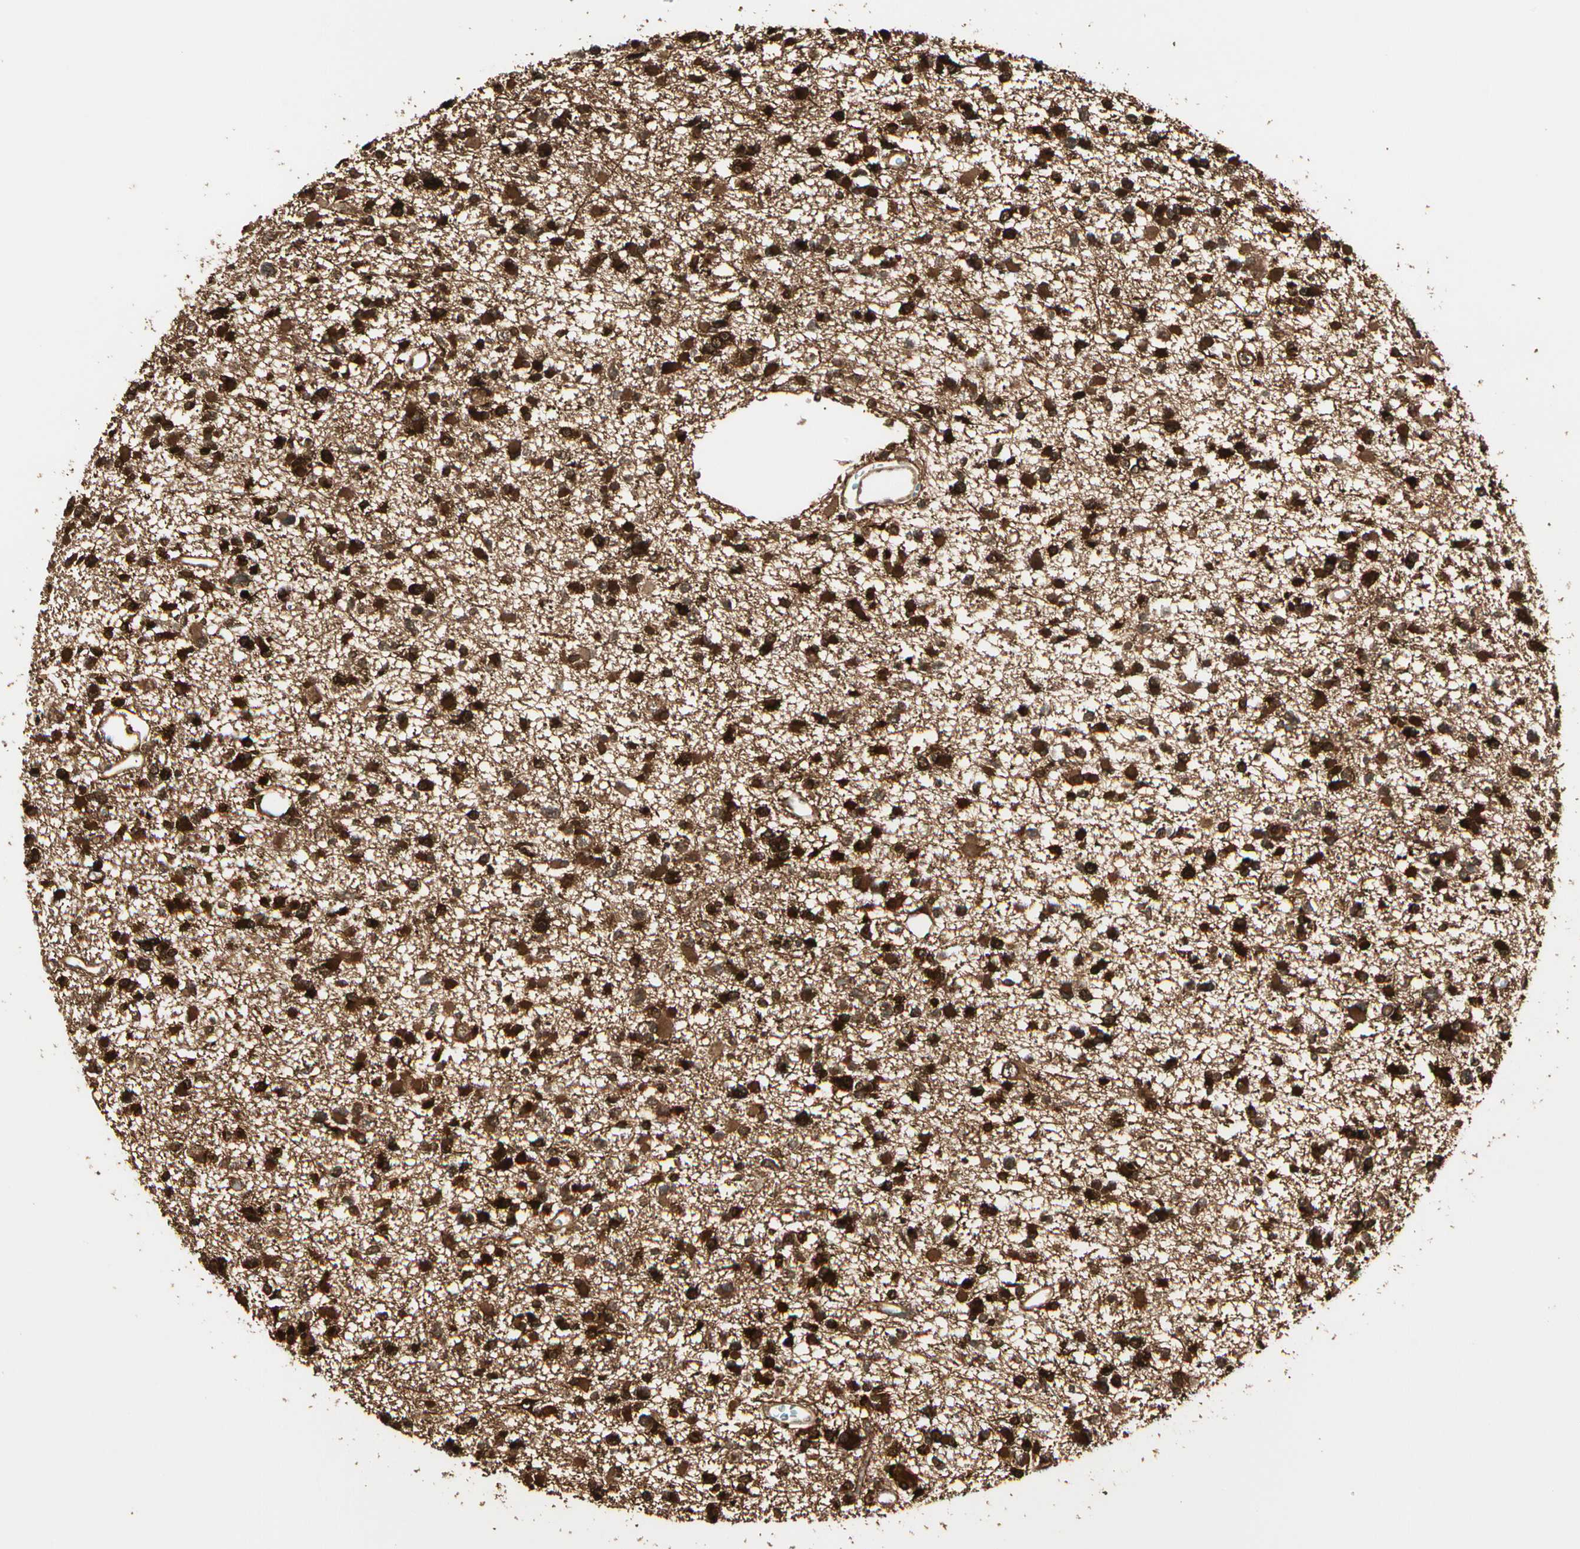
{"staining": {"intensity": "strong", "quantity": ">75%", "location": "cytoplasmic/membranous"}, "tissue": "glioma", "cell_type": "Tumor cells", "image_type": "cancer", "snomed": [{"axis": "morphology", "description": "Glioma, malignant, Low grade"}, {"axis": "topography", "description": "Brain"}], "caption": "Glioma stained for a protein exhibits strong cytoplasmic/membranous positivity in tumor cells.", "gene": "GLUL", "patient": {"sex": "female", "age": 22}}